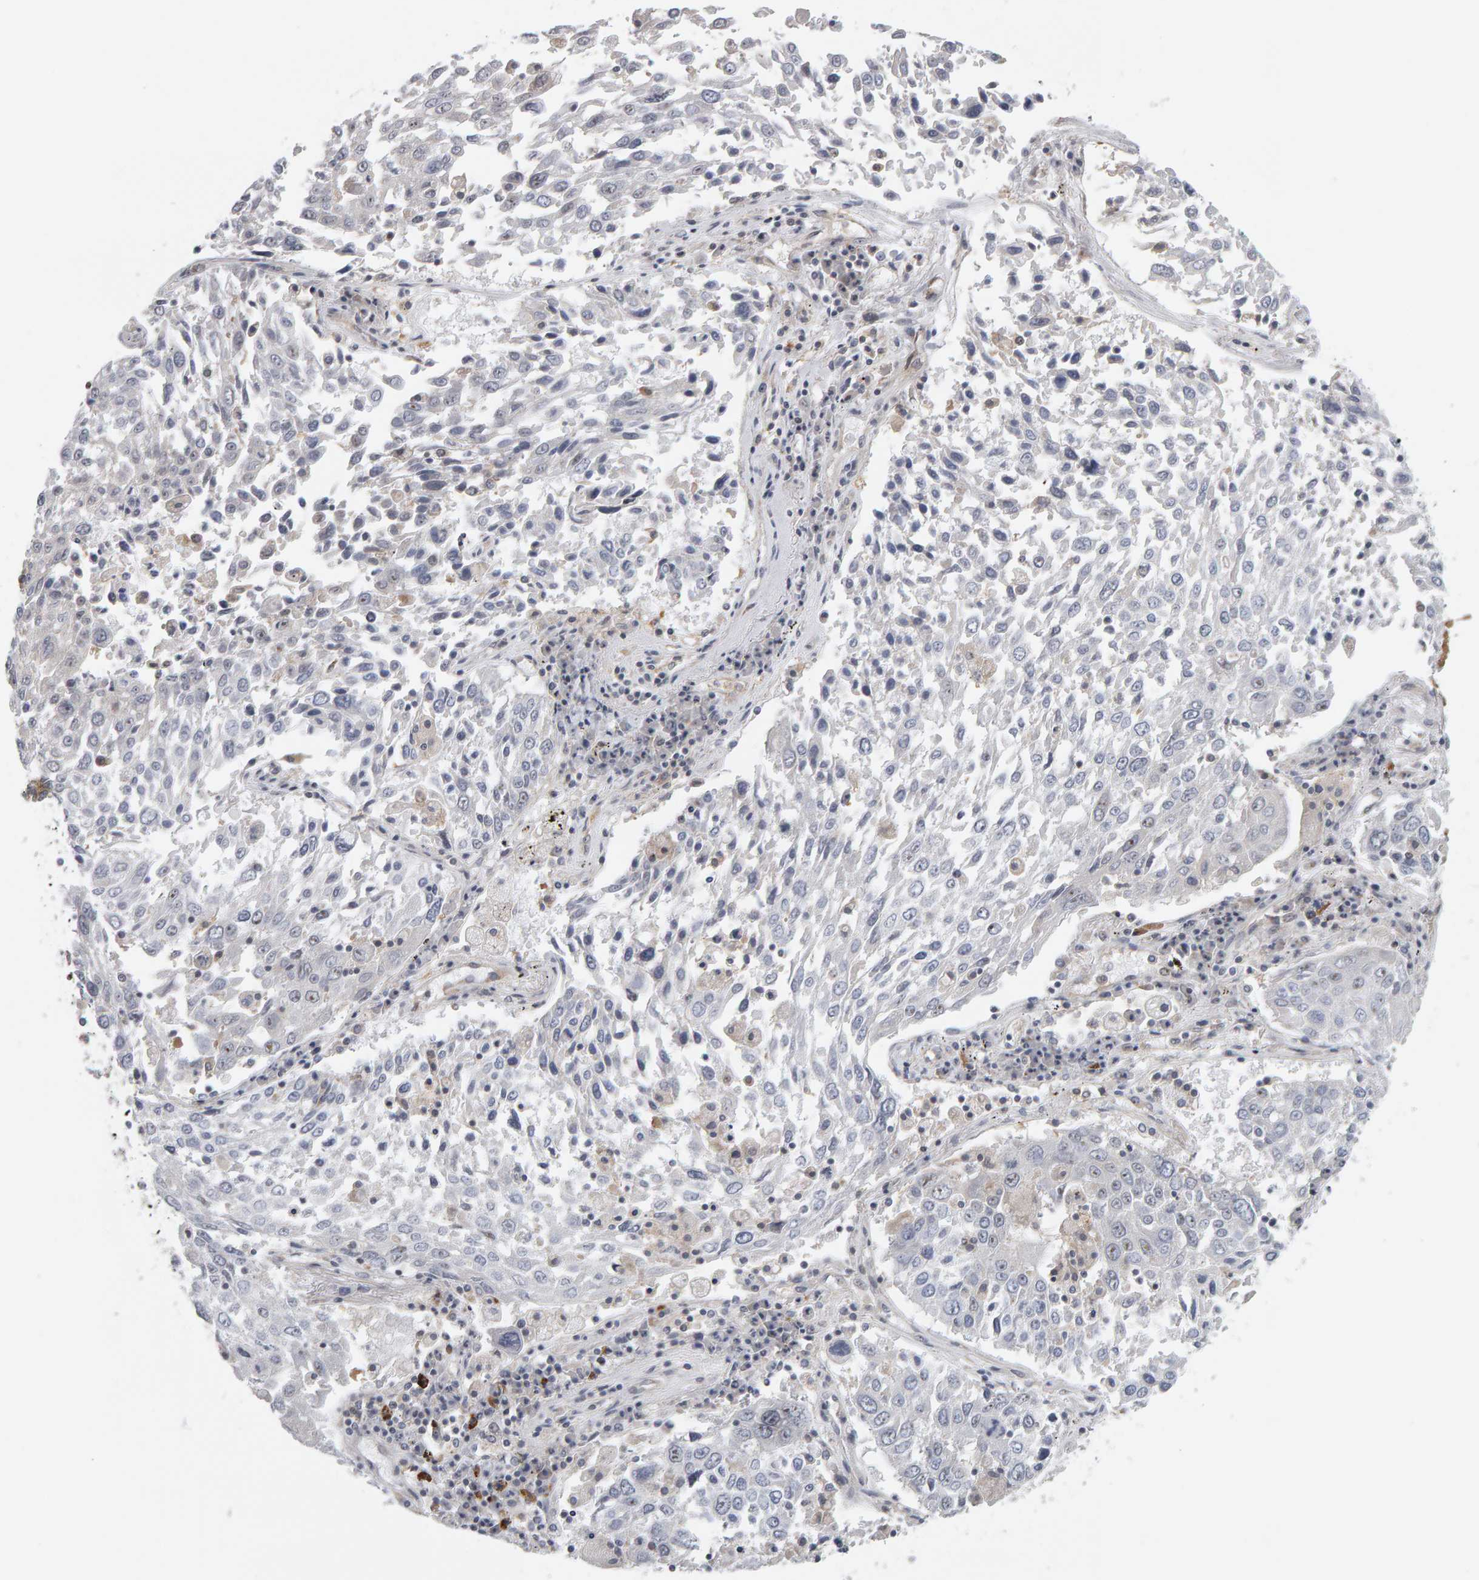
{"staining": {"intensity": "negative", "quantity": "none", "location": "none"}, "tissue": "lung cancer", "cell_type": "Tumor cells", "image_type": "cancer", "snomed": [{"axis": "morphology", "description": "Squamous cell carcinoma, NOS"}, {"axis": "topography", "description": "Lung"}], "caption": "High power microscopy micrograph of an IHC photomicrograph of lung squamous cell carcinoma, revealing no significant expression in tumor cells.", "gene": "MSRA", "patient": {"sex": "male", "age": 65}}